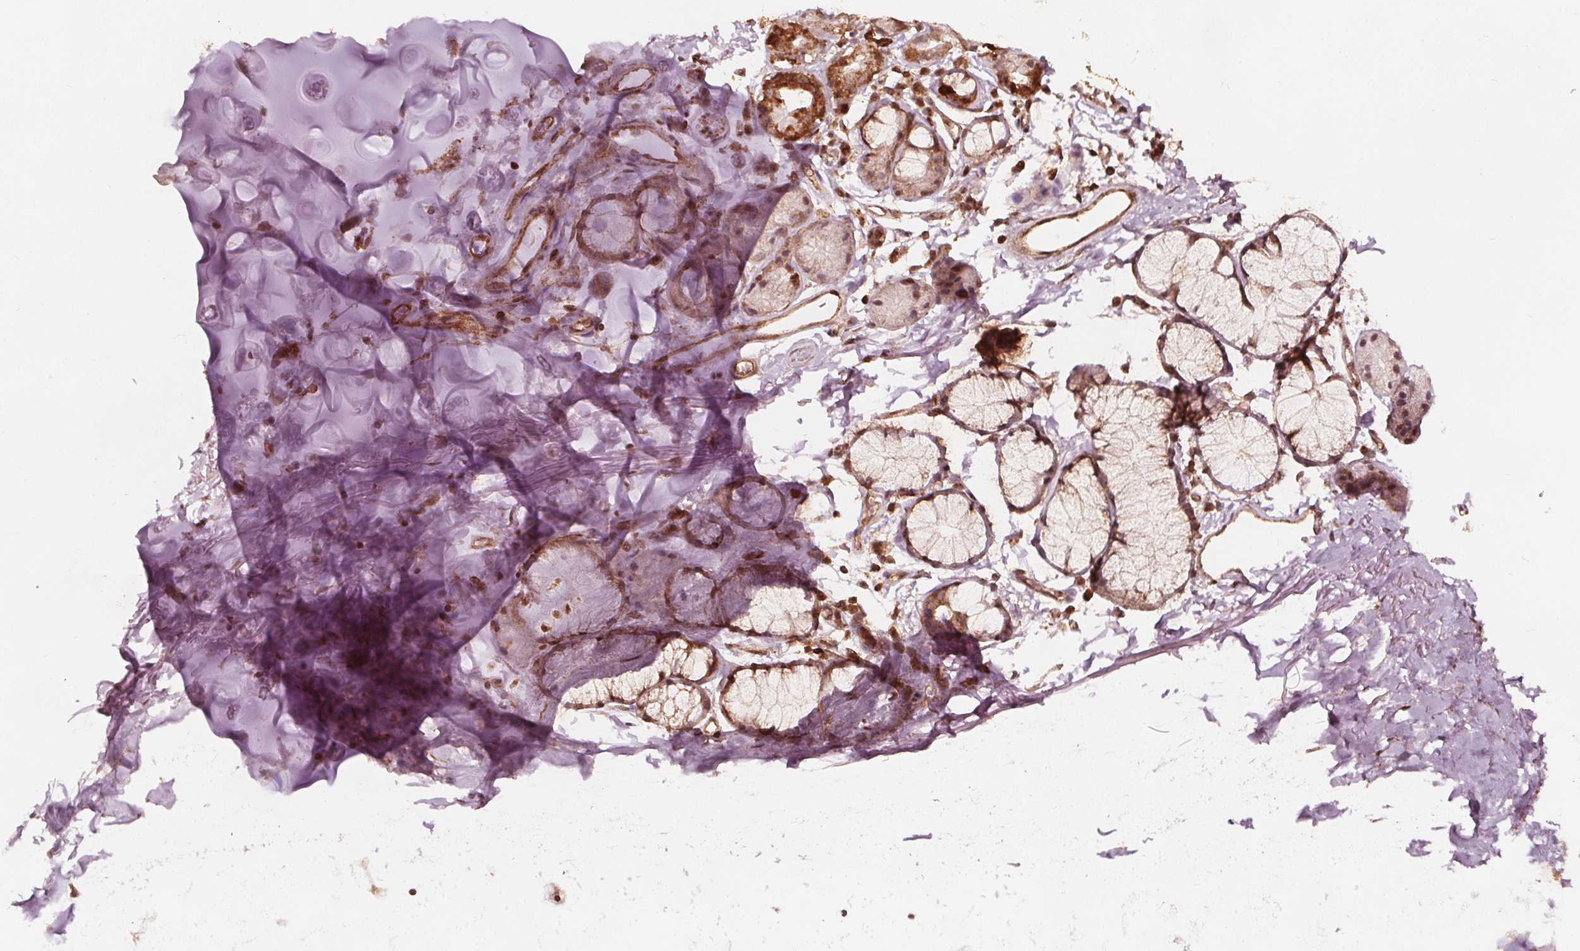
{"staining": {"intensity": "strong", "quantity": ">75%", "location": "cytoplasmic/membranous"}, "tissue": "adipose tissue", "cell_type": "Adipocytes", "image_type": "normal", "snomed": [{"axis": "morphology", "description": "Normal tissue, NOS"}, {"axis": "topography", "description": "Cartilage tissue"}, {"axis": "topography", "description": "Bronchus"}], "caption": "Adipocytes show strong cytoplasmic/membranous staining in about >75% of cells in benign adipose tissue. The protein is shown in brown color, while the nuclei are stained blue.", "gene": "AIP", "patient": {"sex": "female", "age": 79}}